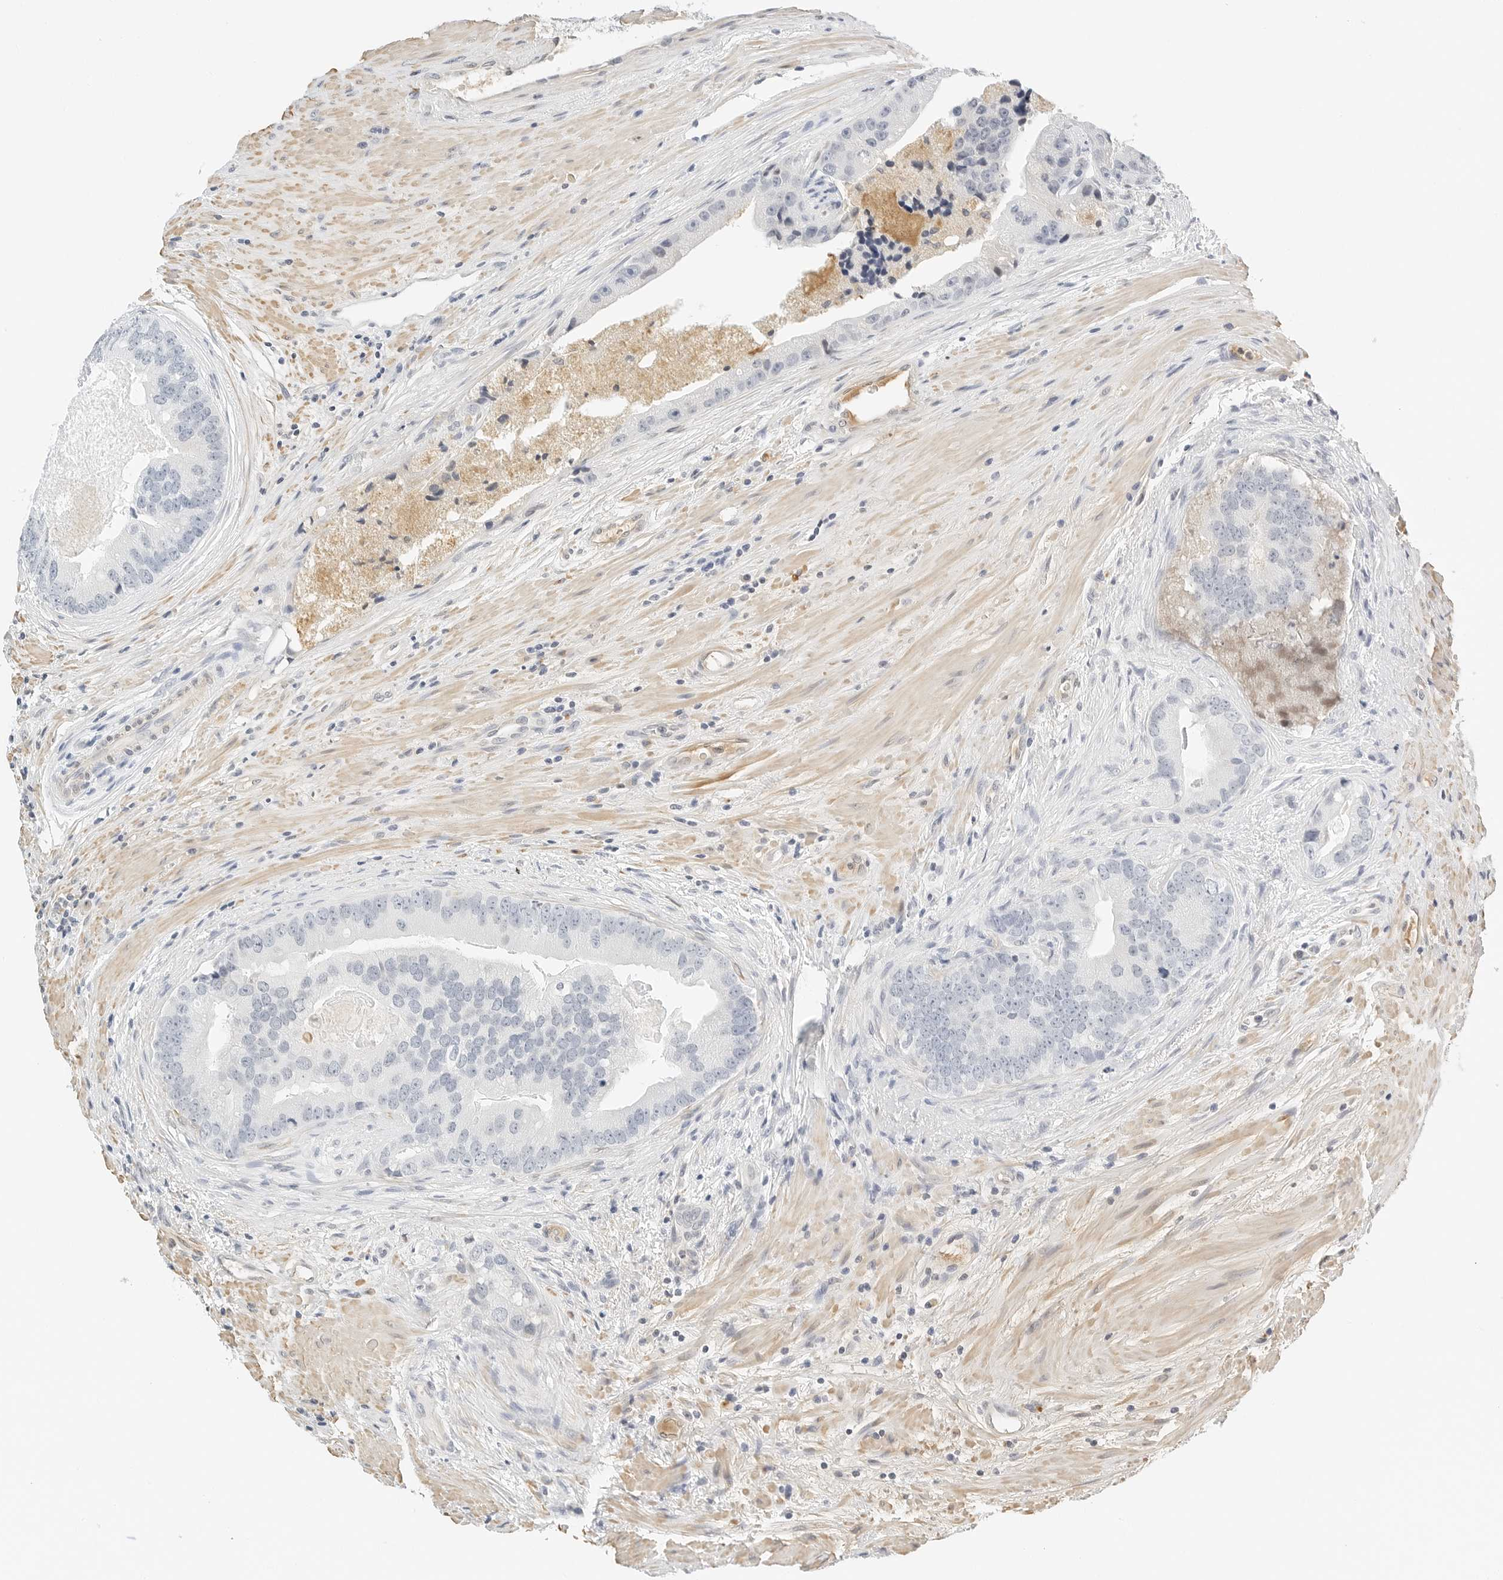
{"staining": {"intensity": "negative", "quantity": "none", "location": "none"}, "tissue": "prostate cancer", "cell_type": "Tumor cells", "image_type": "cancer", "snomed": [{"axis": "morphology", "description": "Adenocarcinoma, High grade"}, {"axis": "topography", "description": "Prostate"}], "caption": "Protein analysis of prostate cancer exhibits no significant positivity in tumor cells.", "gene": "PKDCC", "patient": {"sex": "male", "age": 70}}